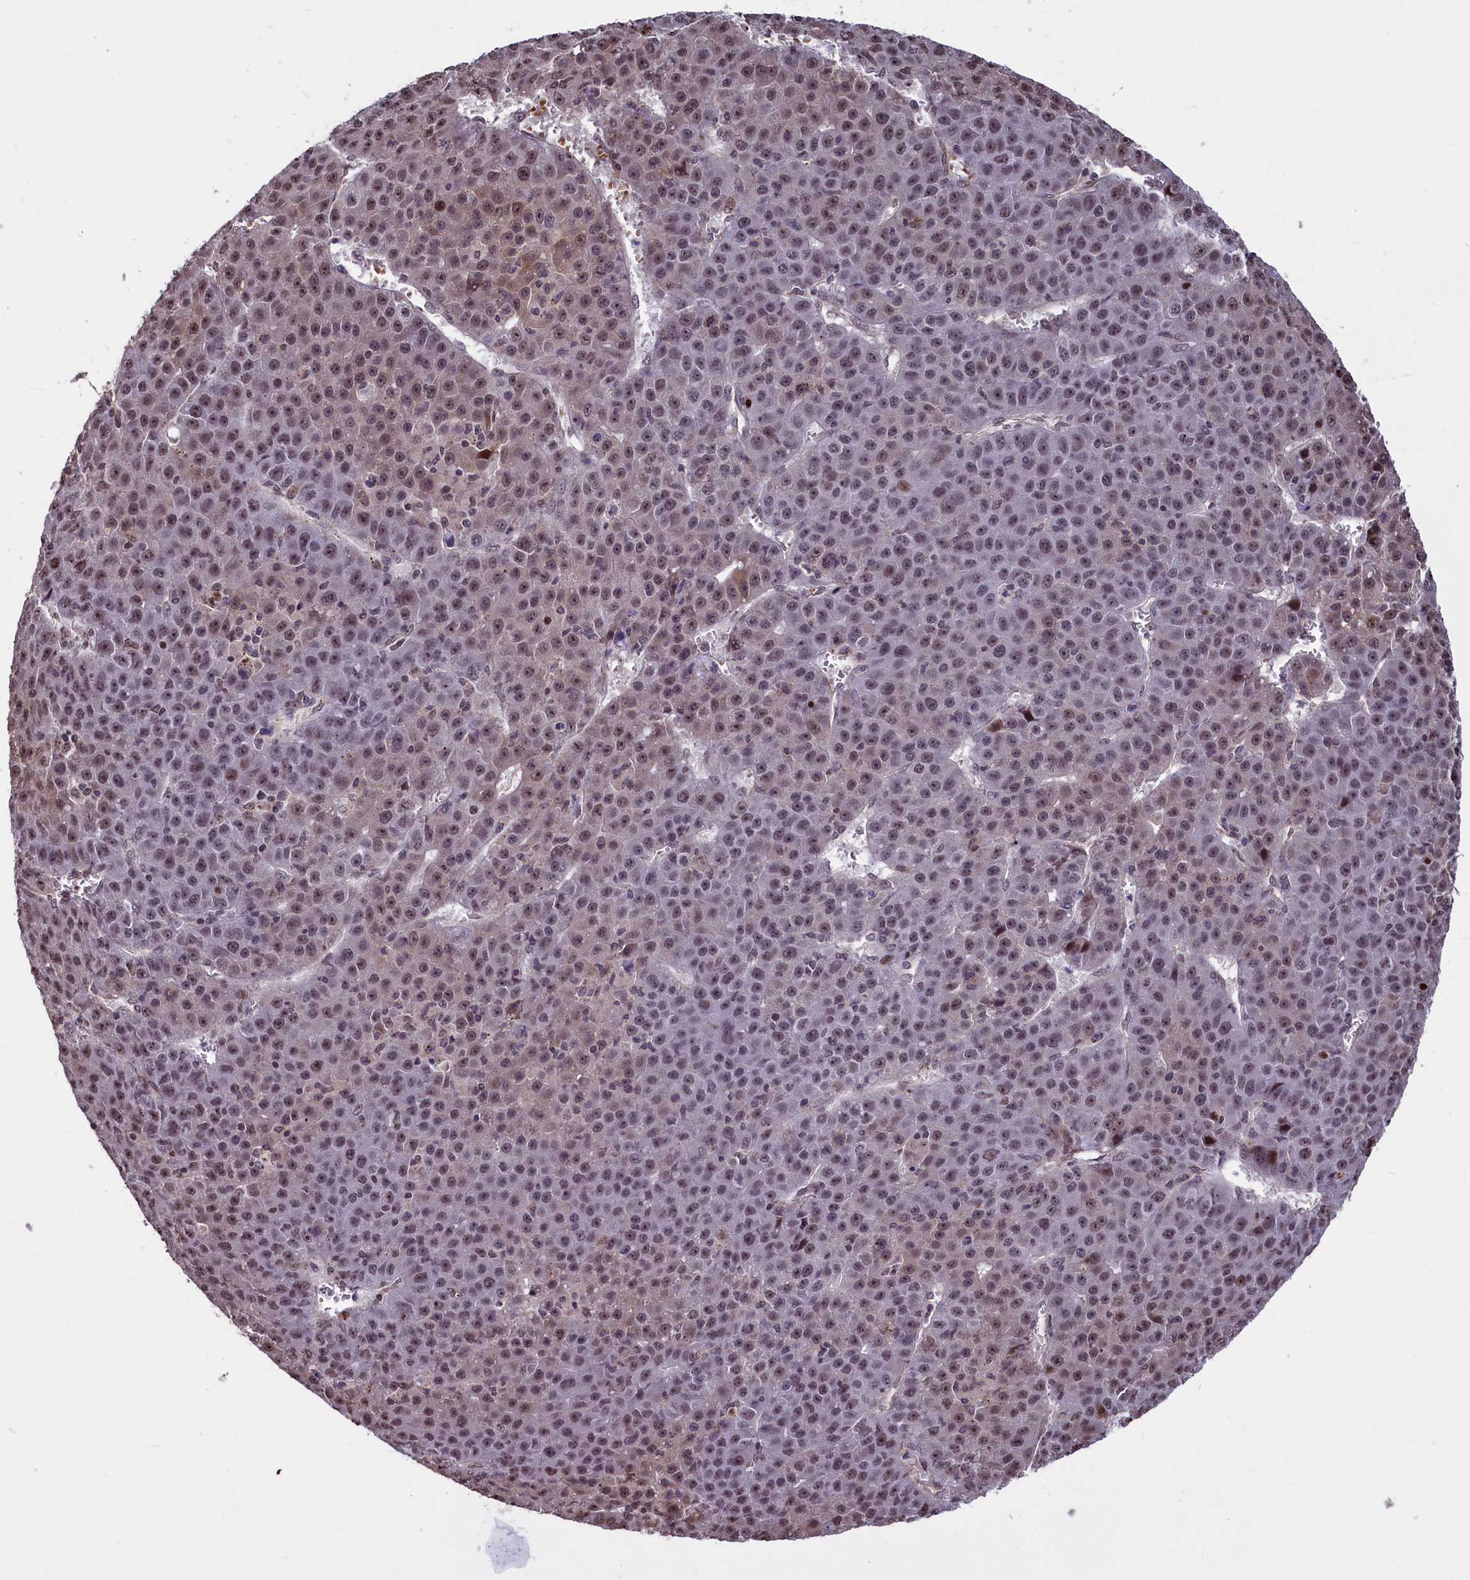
{"staining": {"intensity": "moderate", "quantity": ">75%", "location": "cytoplasmic/membranous,nuclear"}, "tissue": "liver cancer", "cell_type": "Tumor cells", "image_type": "cancer", "snomed": [{"axis": "morphology", "description": "Carcinoma, Hepatocellular, NOS"}, {"axis": "topography", "description": "Liver"}], "caption": "This photomicrograph displays hepatocellular carcinoma (liver) stained with IHC to label a protein in brown. The cytoplasmic/membranous and nuclear of tumor cells show moderate positivity for the protein. Nuclei are counter-stained blue.", "gene": "SHFL", "patient": {"sex": "female", "age": 53}}